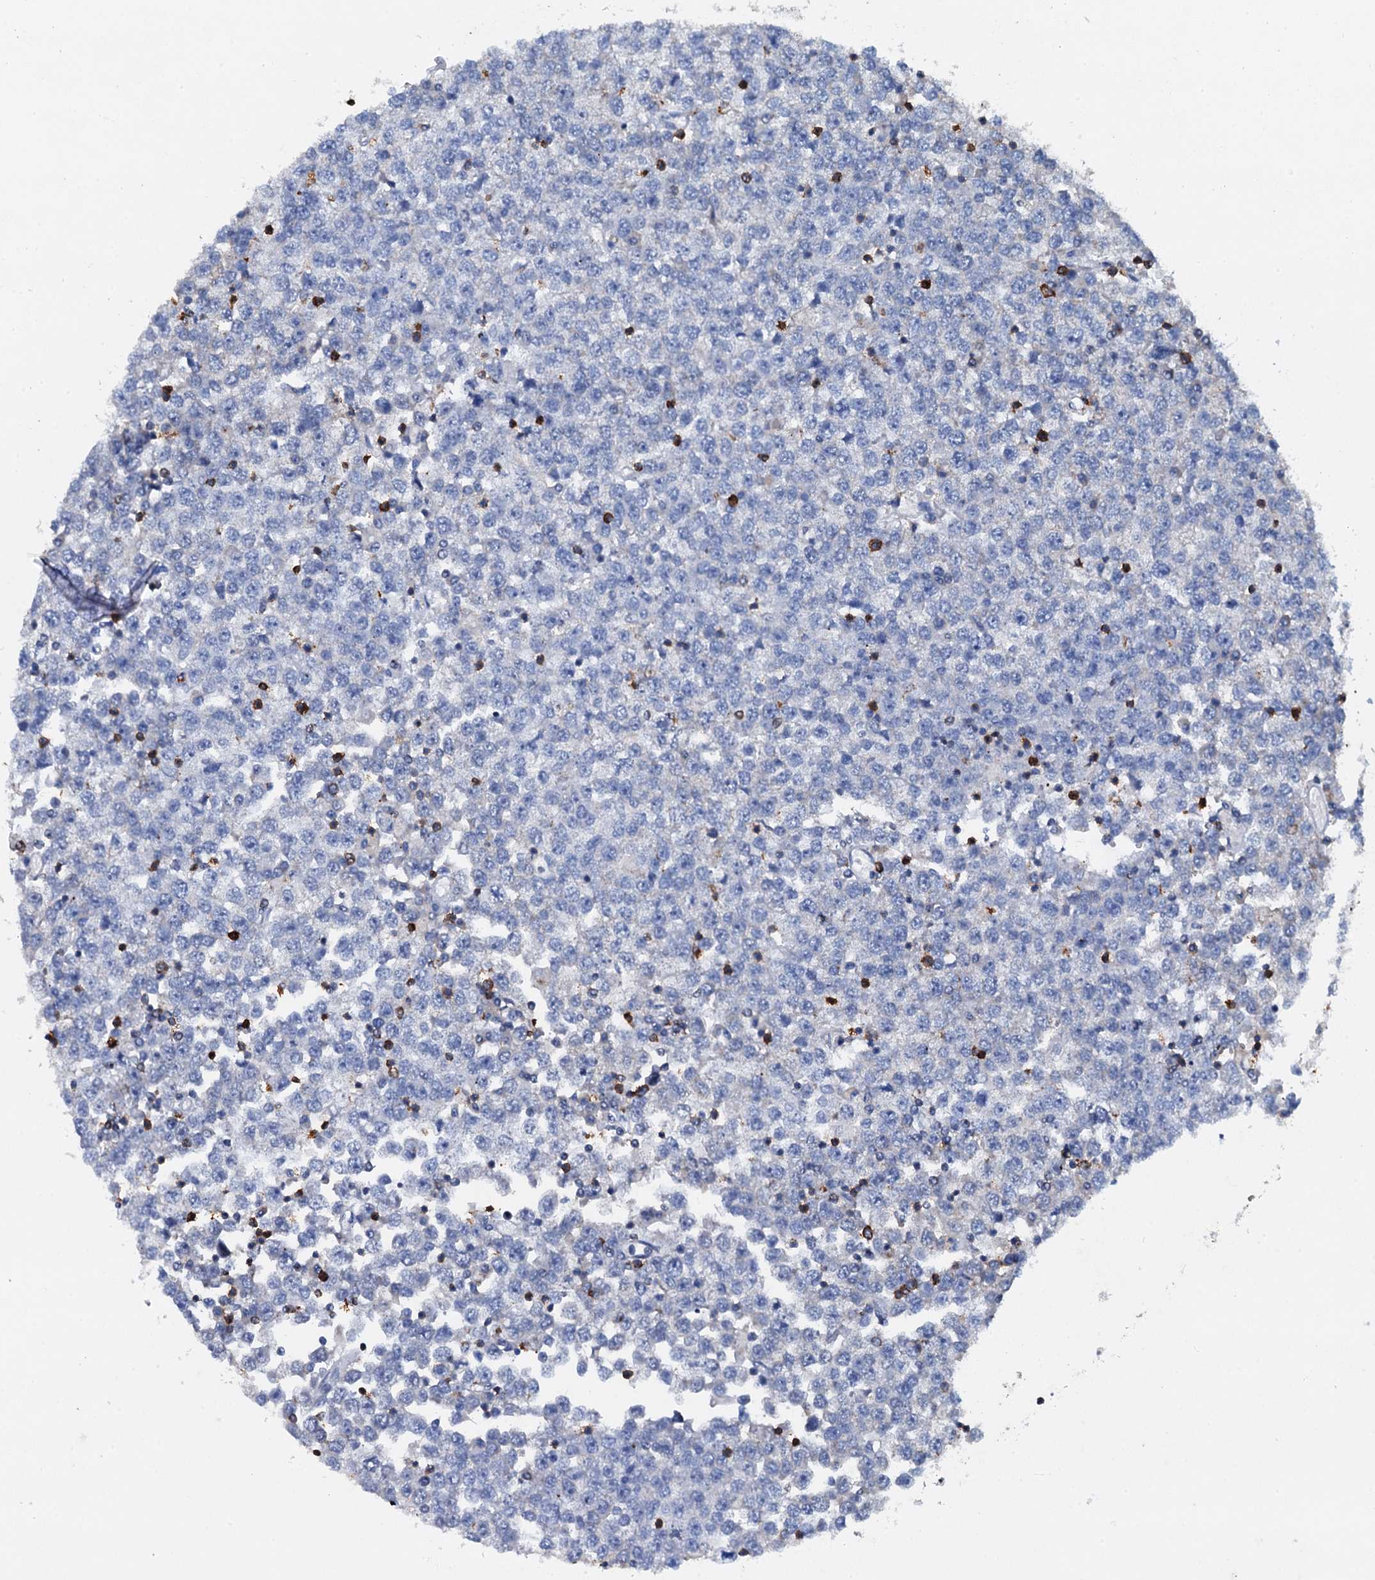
{"staining": {"intensity": "negative", "quantity": "none", "location": "none"}, "tissue": "testis cancer", "cell_type": "Tumor cells", "image_type": "cancer", "snomed": [{"axis": "morphology", "description": "Seminoma, NOS"}, {"axis": "topography", "description": "Testis"}], "caption": "This image is of testis cancer stained with IHC to label a protein in brown with the nuclei are counter-stained blue. There is no staining in tumor cells.", "gene": "MS4A4E", "patient": {"sex": "male", "age": 65}}